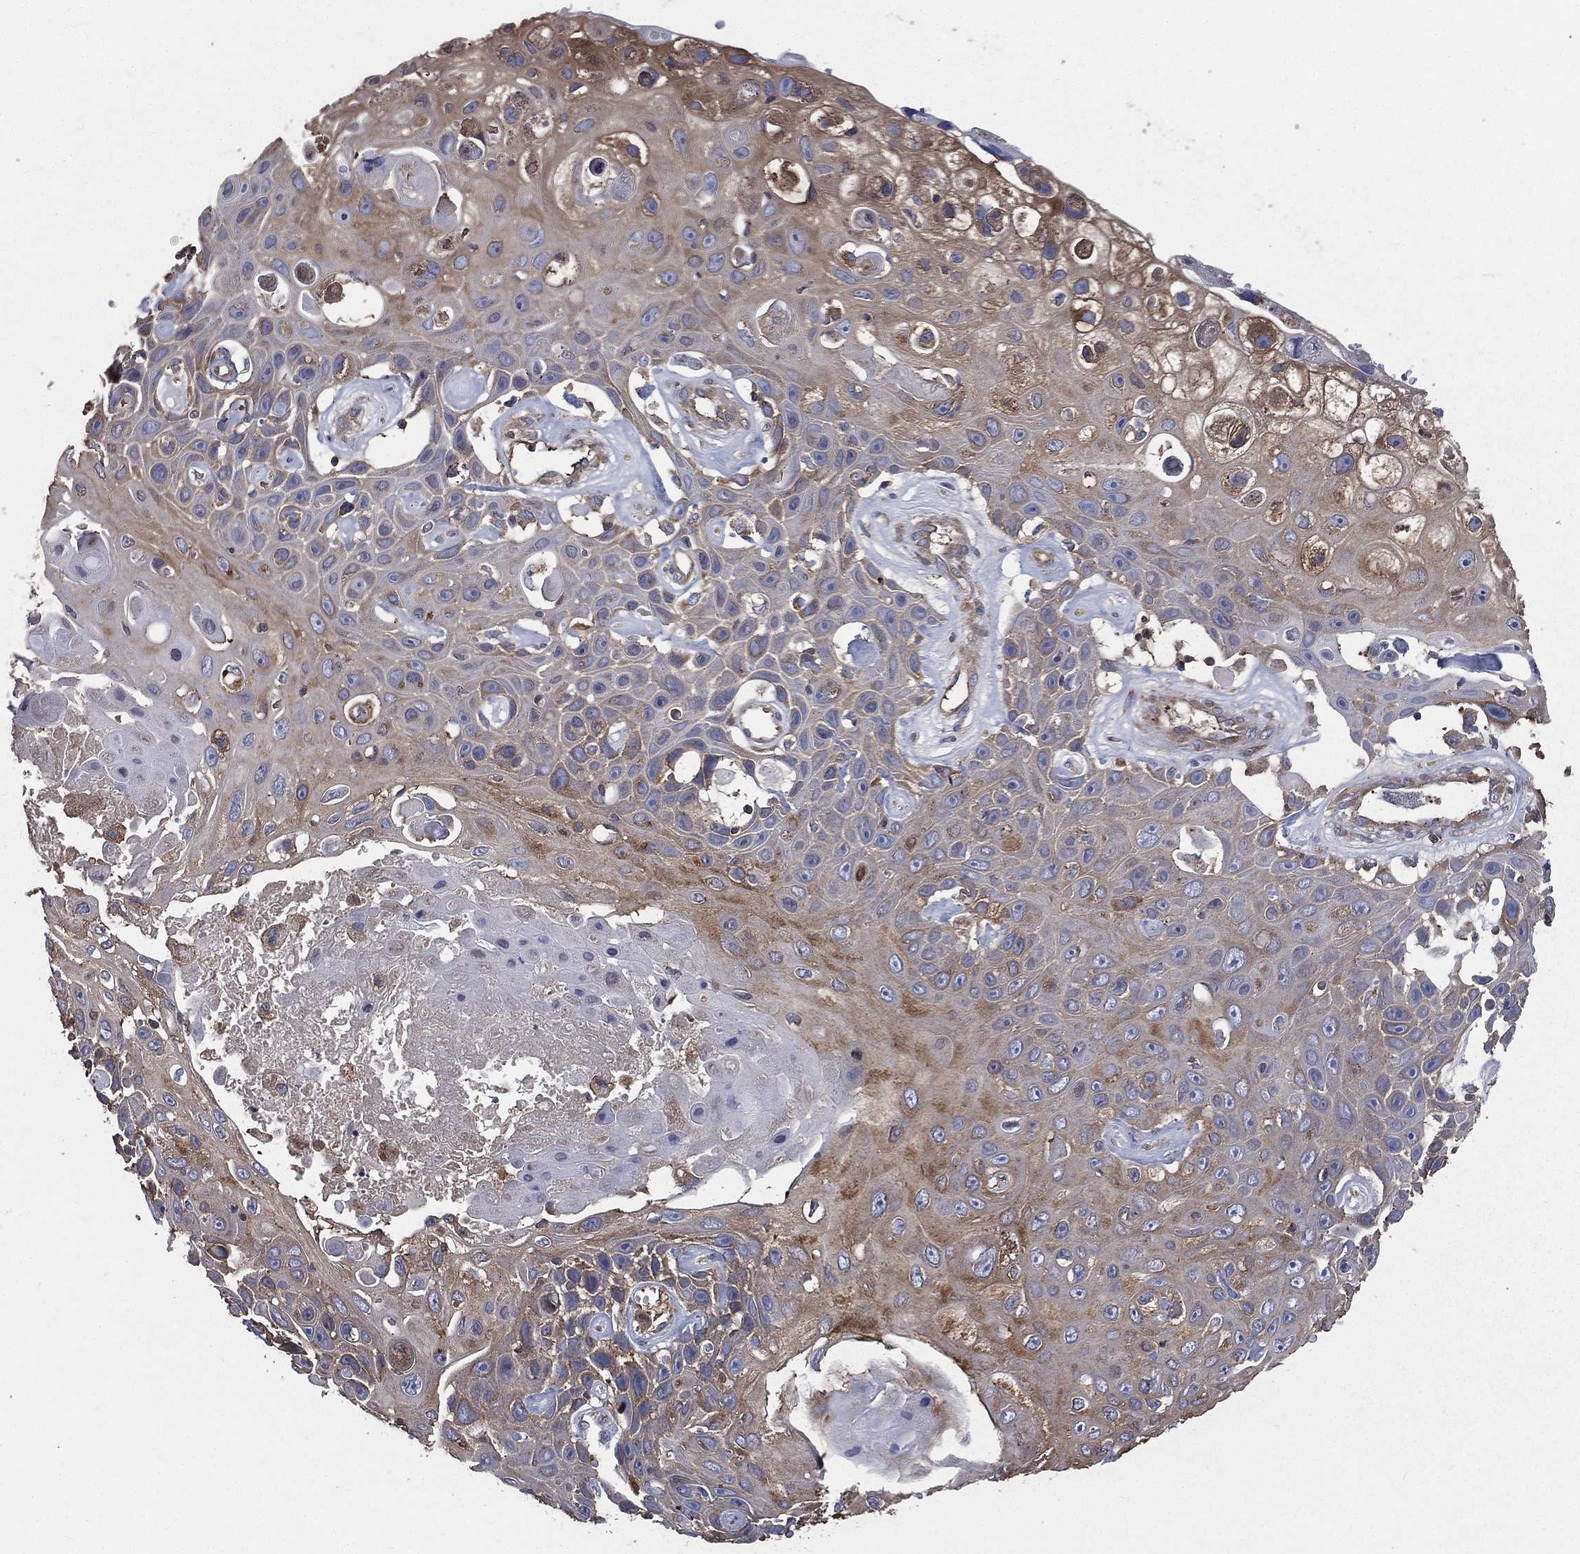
{"staining": {"intensity": "moderate", "quantity": "<25%", "location": "cytoplasmic/membranous"}, "tissue": "skin cancer", "cell_type": "Tumor cells", "image_type": "cancer", "snomed": [{"axis": "morphology", "description": "Squamous cell carcinoma, NOS"}, {"axis": "topography", "description": "Skin"}], "caption": "This is a micrograph of immunohistochemistry staining of squamous cell carcinoma (skin), which shows moderate staining in the cytoplasmic/membranous of tumor cells.", "gene": "SARS1", "patient": {"sex": "male", "age": 82}}